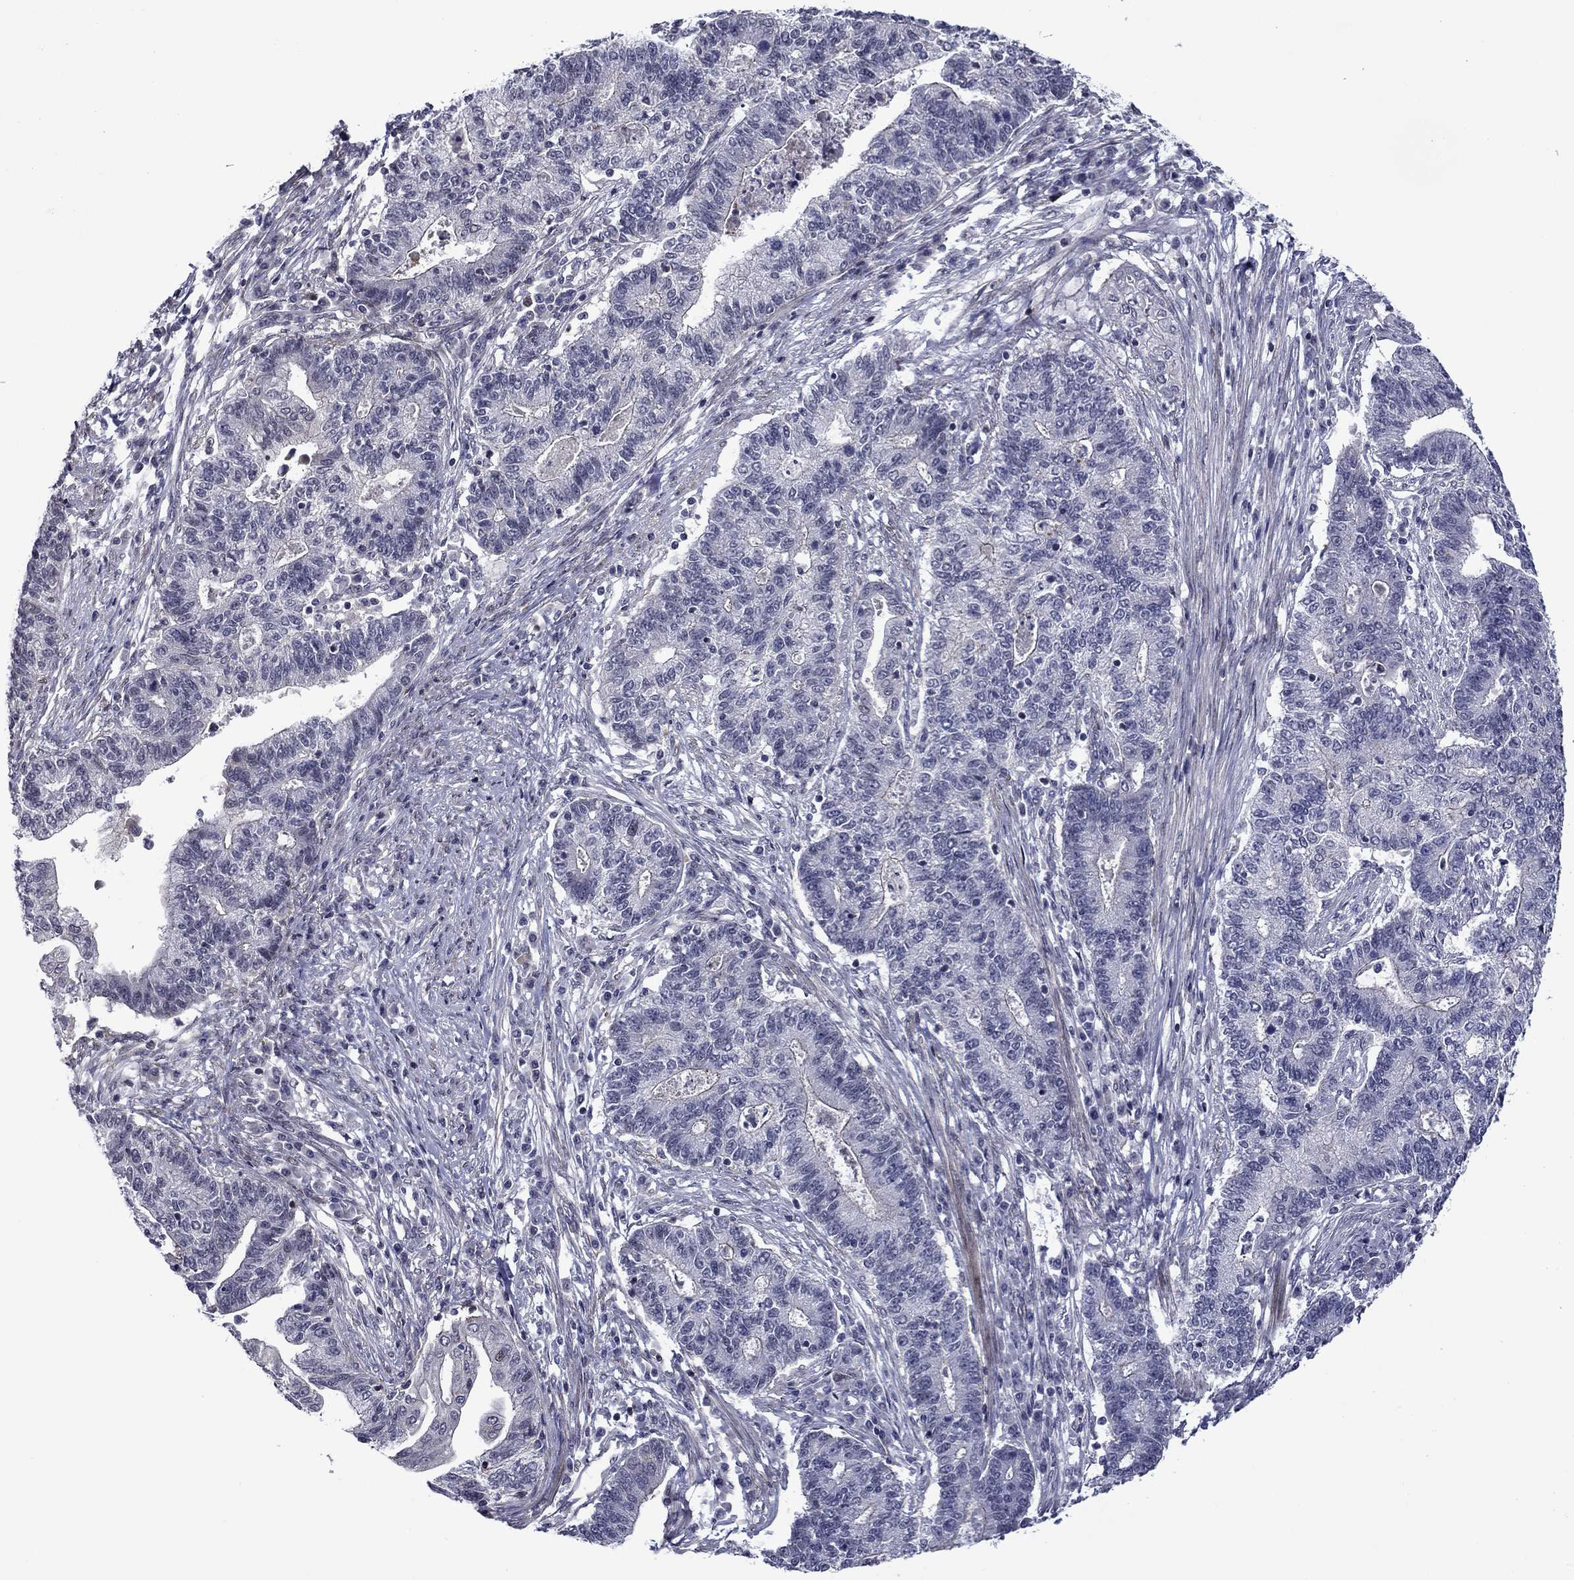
{"staining": {"intensity": "negative", "quantity": "none", "location": "none"}, "tissue": "endometrial cancer", "cell_type": "Tumor cells", "image_type": "cancer", "snomed": [{"axis": "morphology", "description": "Adenocarcinoma, NOS"}, {"axis": "topography", "description": "Uterus"}, {"axis": "topography", "description": "Endometrium"}], "caption": "Photomicrograph shows no protein staining in tumor cells of endometrial adenocarcinoma tissue.", "gene": "B3GAT1", "patient": {"sex": "female", "age": 54}}